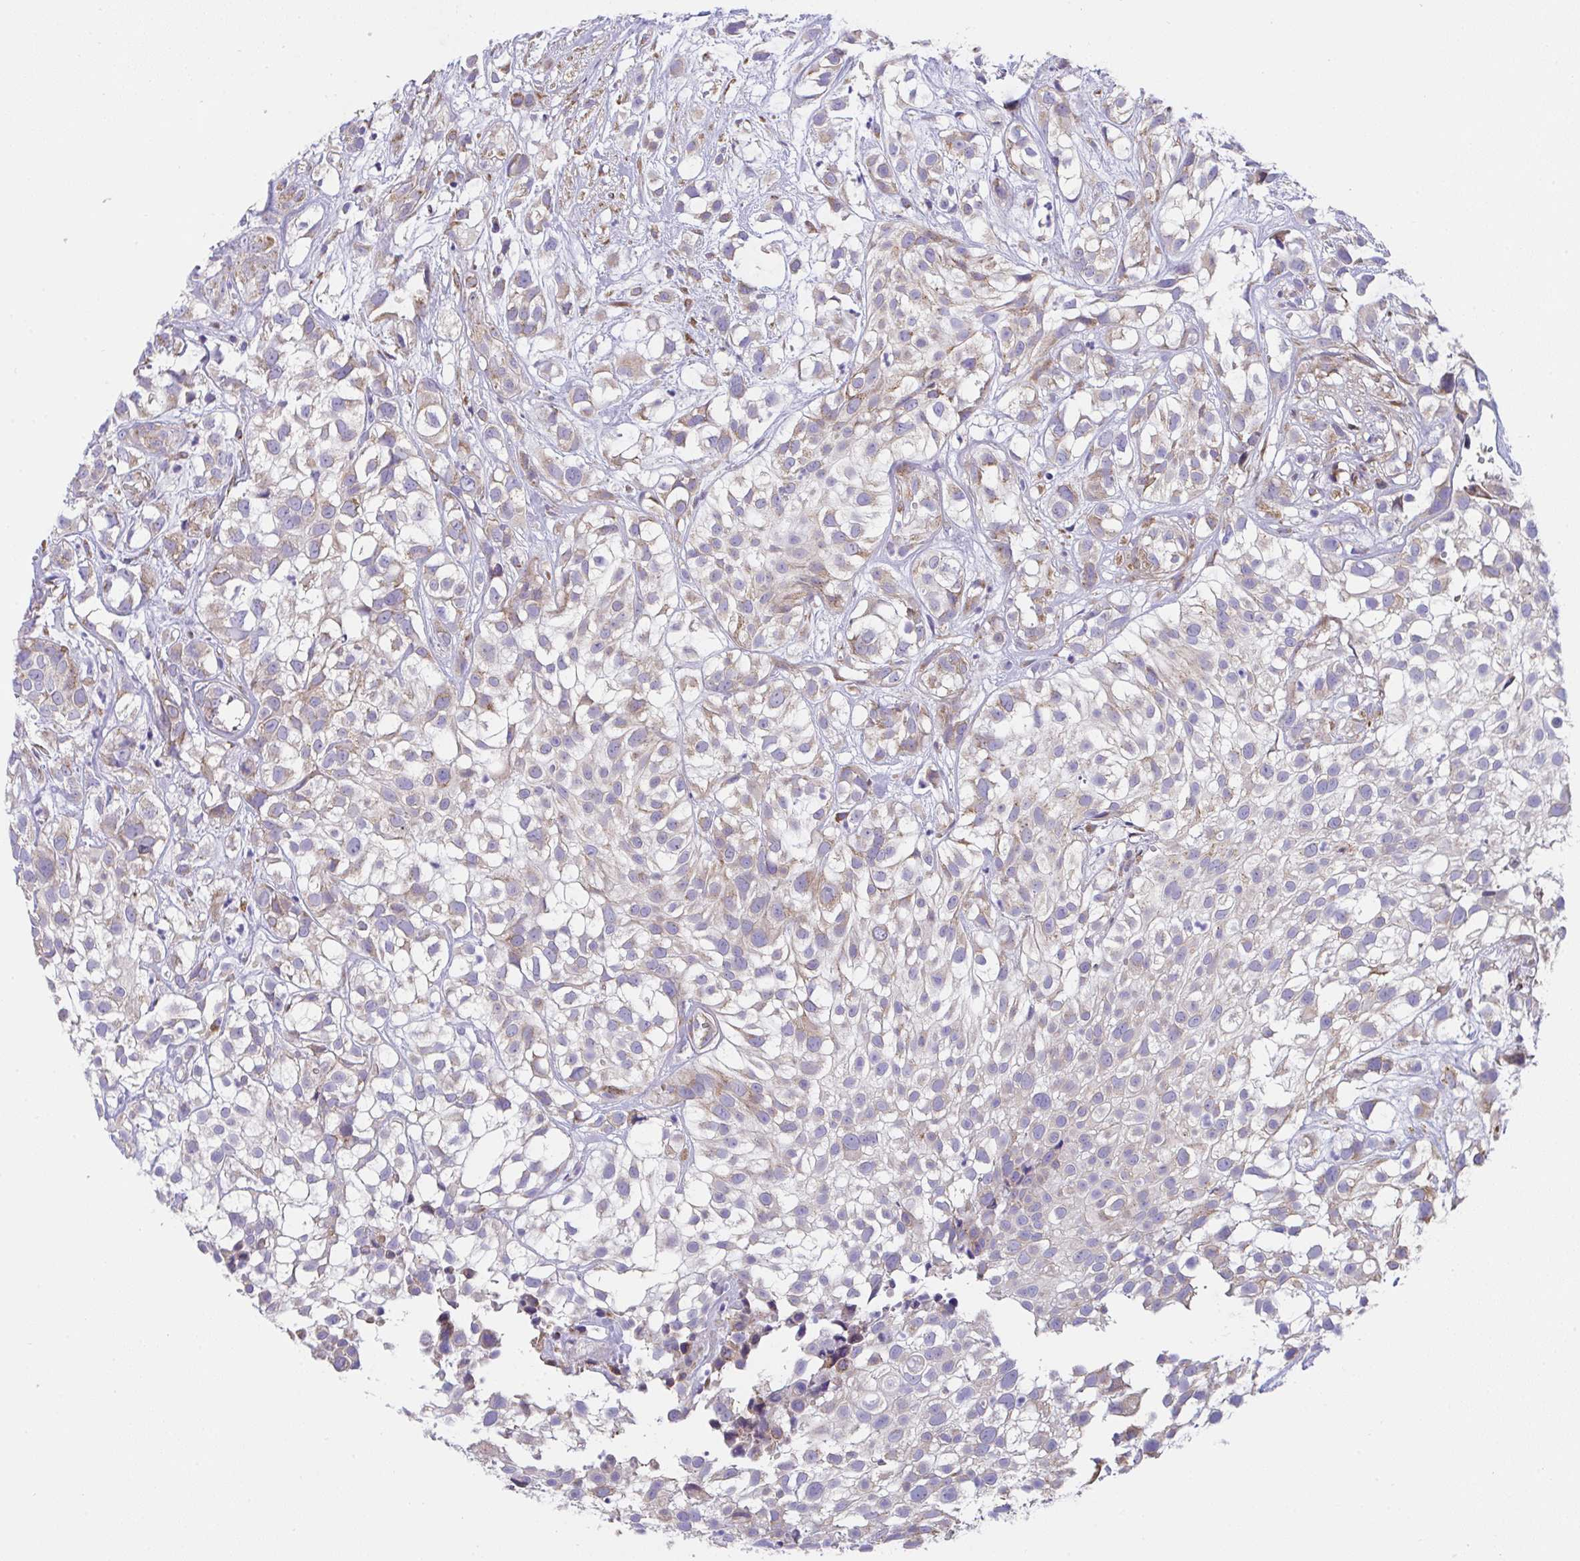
{"staining": {"intensity": "weak", "quantity": "25%-75%", "location": "cytoplasmic/membranous"}, "tissue": "urothelial cancer", "cell_type": "Tumor cells", "image_type": "cancer", "snomed": [{"axis": "morphology", "description": "Urothelial carcinoma, High grade"}, {"axis": "topography", "description": "Urinary bladder"}], "caption": "Urothelial cancer tissue demonstrates weak cytoplasmic/membranous staining in about 25%-75% of tumor cells, visualized by immunohistochemistry. The staining was performed using DAB (3,3'-diaminobenzidine), with brown indicating positive protein expression. Nuclei are stained blue with hematoxylin.", "gene": "MIA3", "patient": {"sex": "male", "age": 56}}